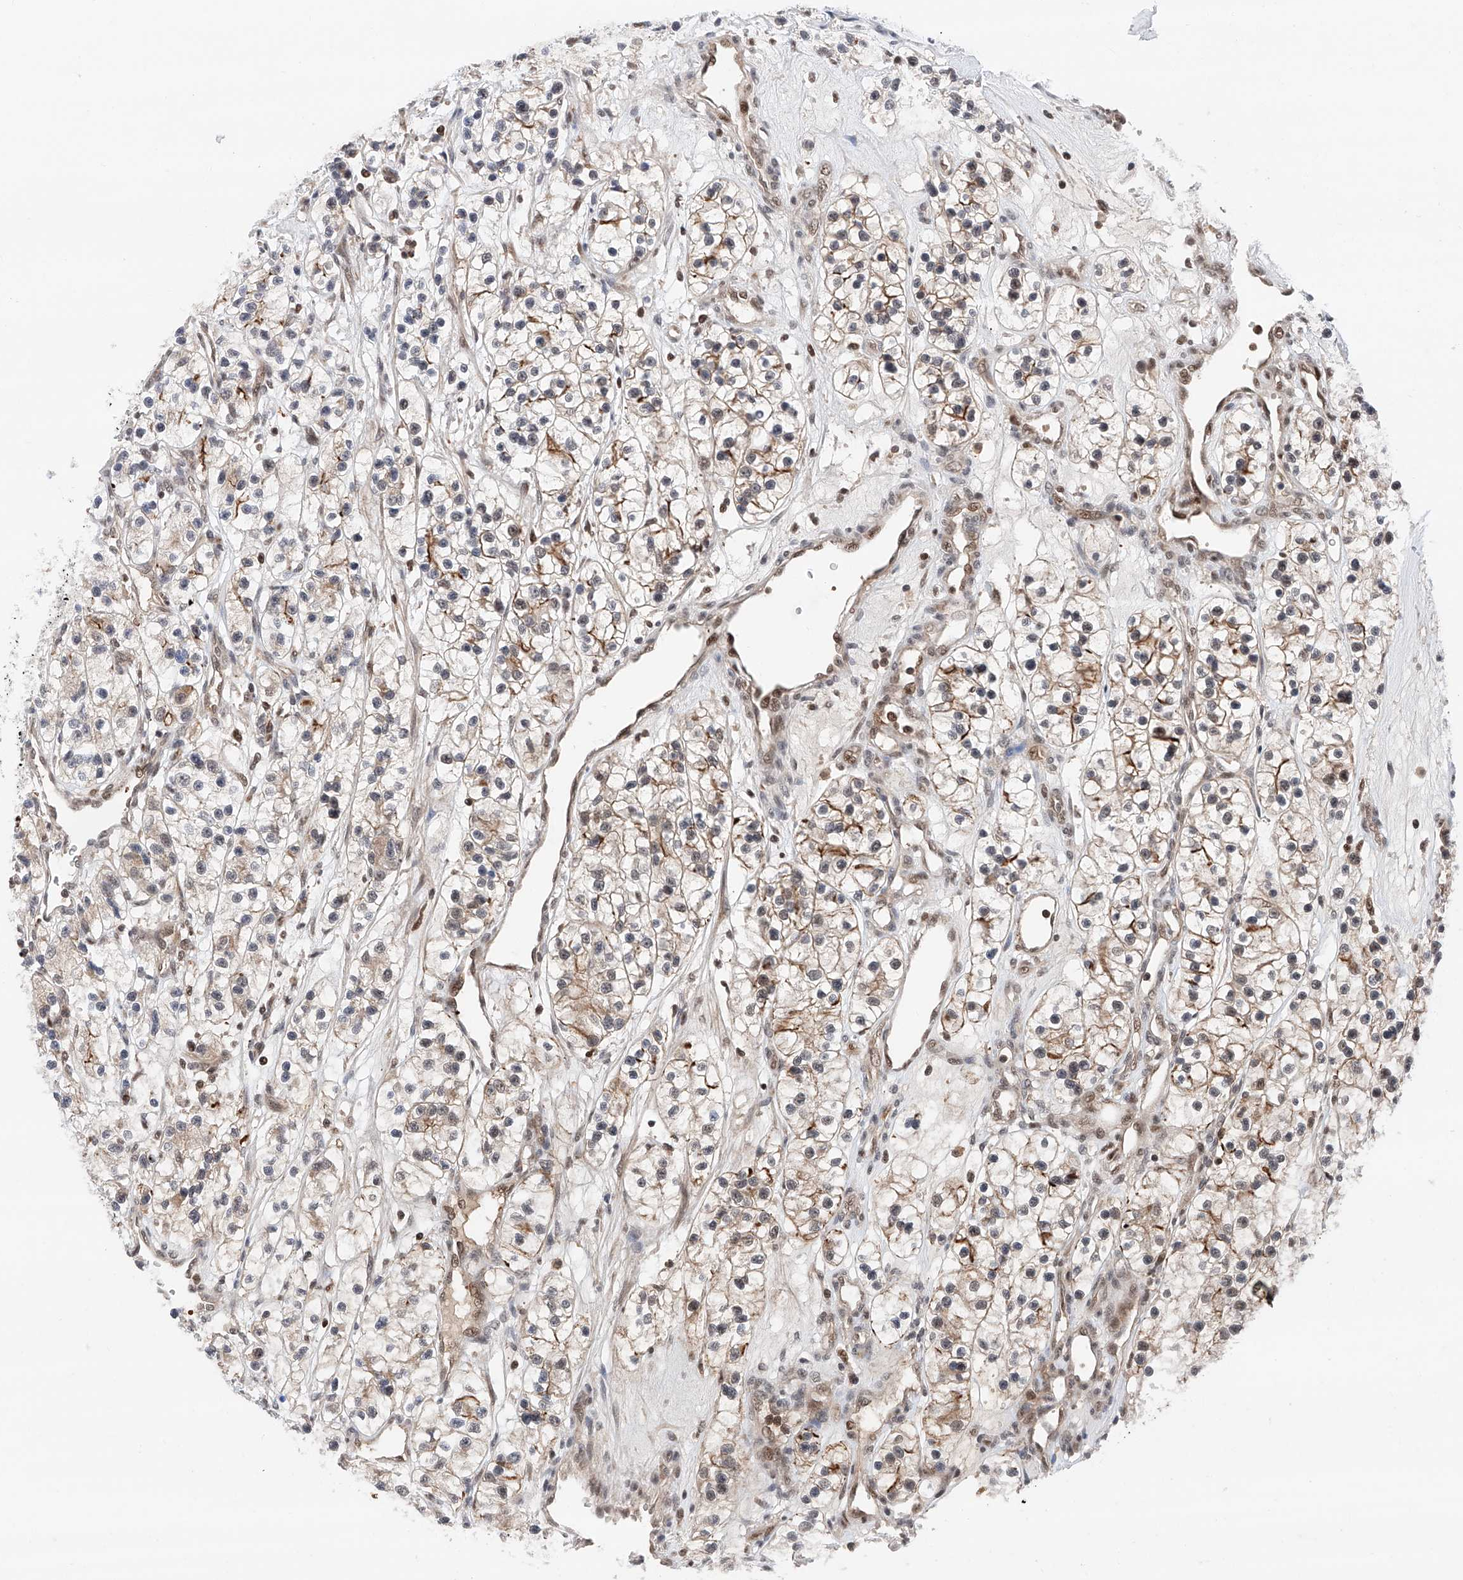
{"staining": {"intensity": "moderate", "quantity": "25%-75%", "location": "cytoplasmic/membranous"}, "tissue": "renal cancer", "cell_type": "Tumor cells", "image_type": "cancer", "snomed": [{"axis": "morphology", "description": "Adenocarcinoma, NOS"}, {"axis": "topography", "description": "Kidney"}], "caption": "The micrograph demonstrates staining of renal cancer, revealing moderate cytoplasmic/membranous protein staining (brown color) within tumor cells. (DAB = brown stain, brightfield microscopy at high magnification).", "gene": "SNRNP200", "patient": {"sex": "female", "age": 57}}